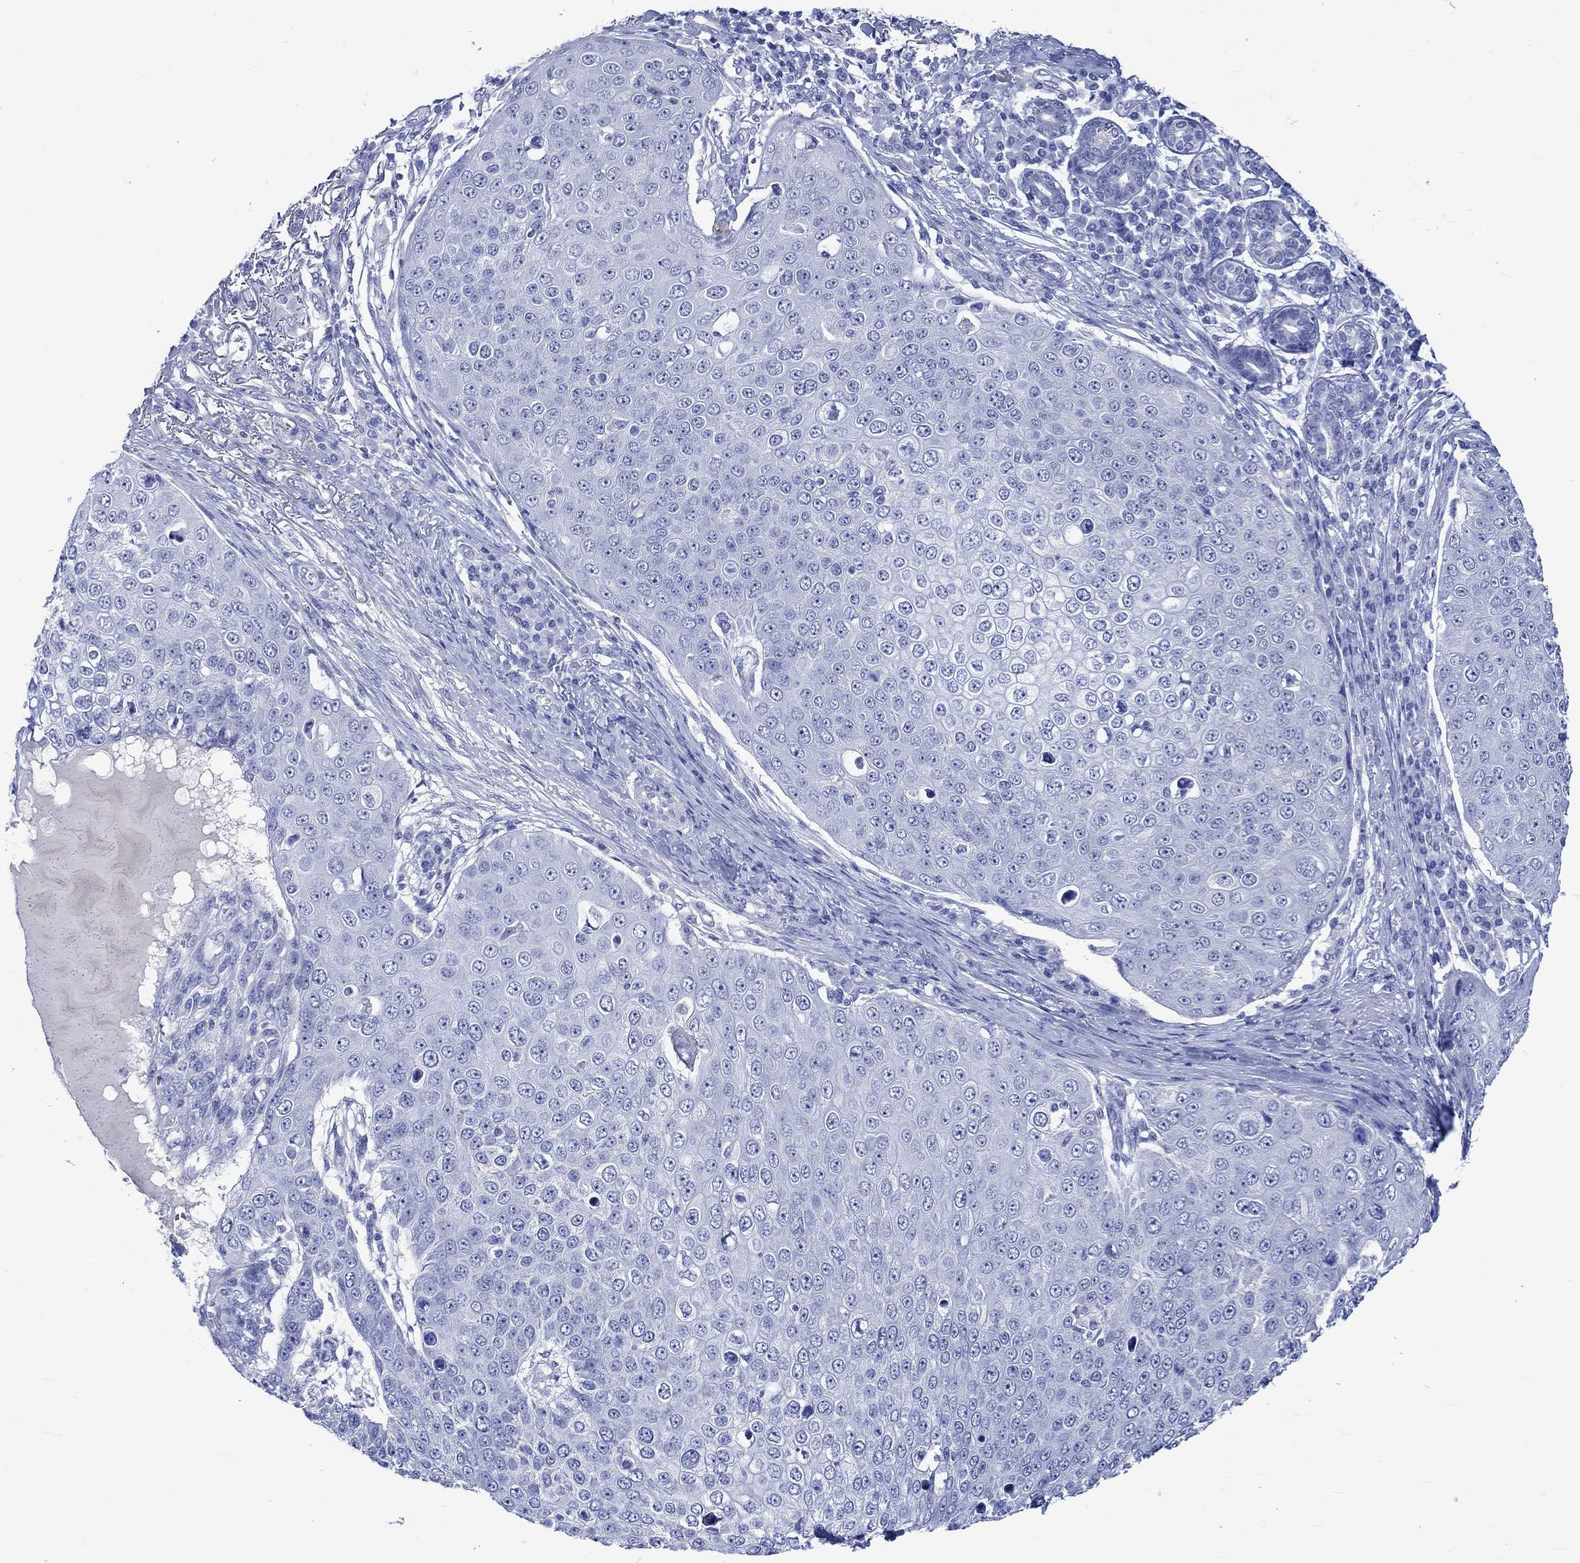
{"staining": {"intensity": "negative", "quantity": "none", "location": "none"}, "tissue": "skin cancer", "cell_type": "Tumor cells", "image_type": "cancer", "snomed": [{"axis": "morphology", "description": "Squamous cell carcinoma, NOS"}, {"axis": "topography", "description": "Skin"}], "caption": "Immunohistochemistry (IHC) of human squamous cell carcinoma (skin) shows no positivity in tumor cells.", "gene": "KLHL33", "patient": {"sex": "male", "age": 71}}